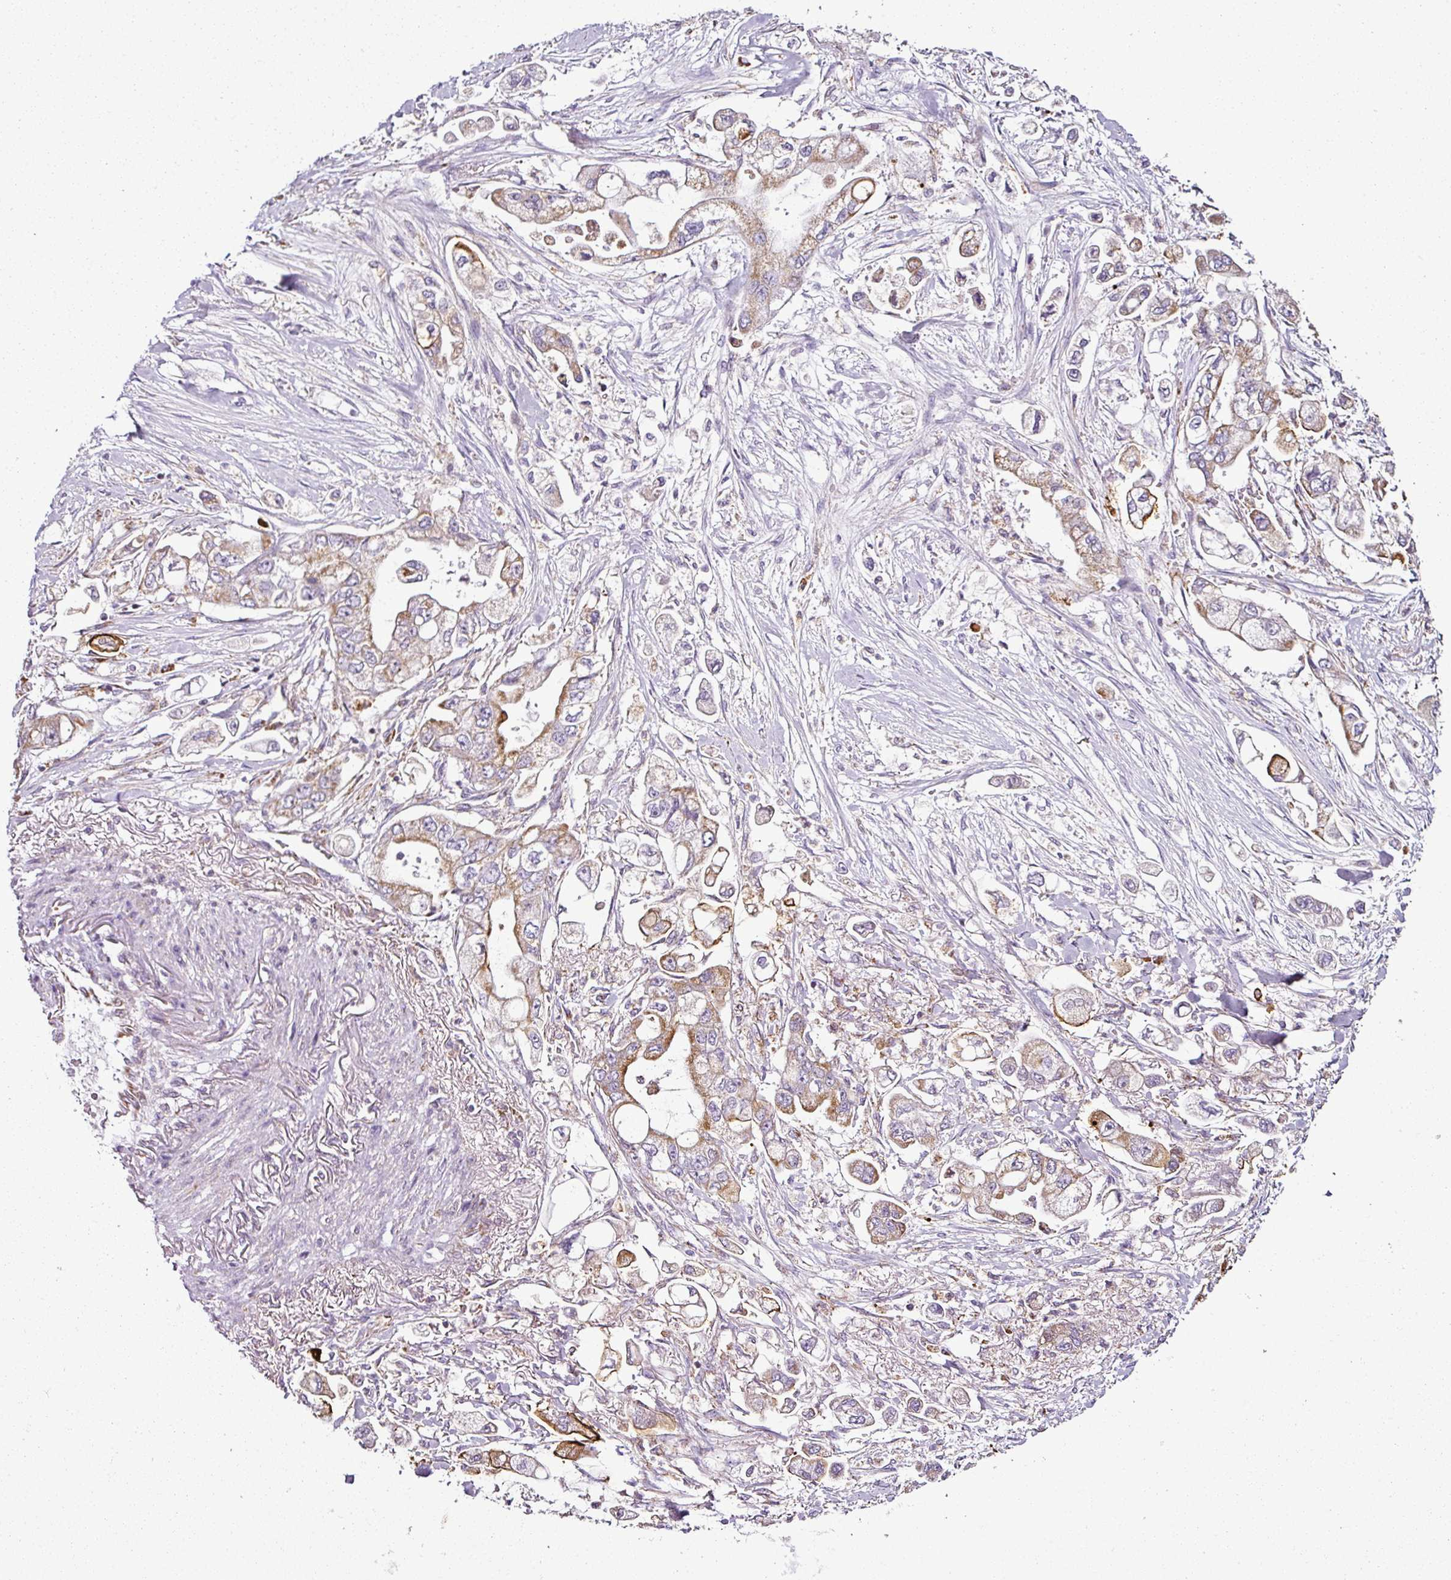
{"staining": {"intensity": "moderate", "quantity": ">75%", "location": "cytoplasmic/membranous"}, "tissue": "stomach cancer", "cell_type": "Tumor cells", "image_type": "cancer", "snomed": [{"axis": "morphology", "description": "Adenocarcinoma, NOS"}, {"axis": "topography", "description": "Stomach"}], "caption": "The immunohistochemical stain shows moderate cytoplasmic/membranous staining in tumor cells of adenocarcinoma (stomach) tissue. Nuclei are stained in blue.", "gene": "DPAGT1", "patient": {"sex": "male", "age": 62}}